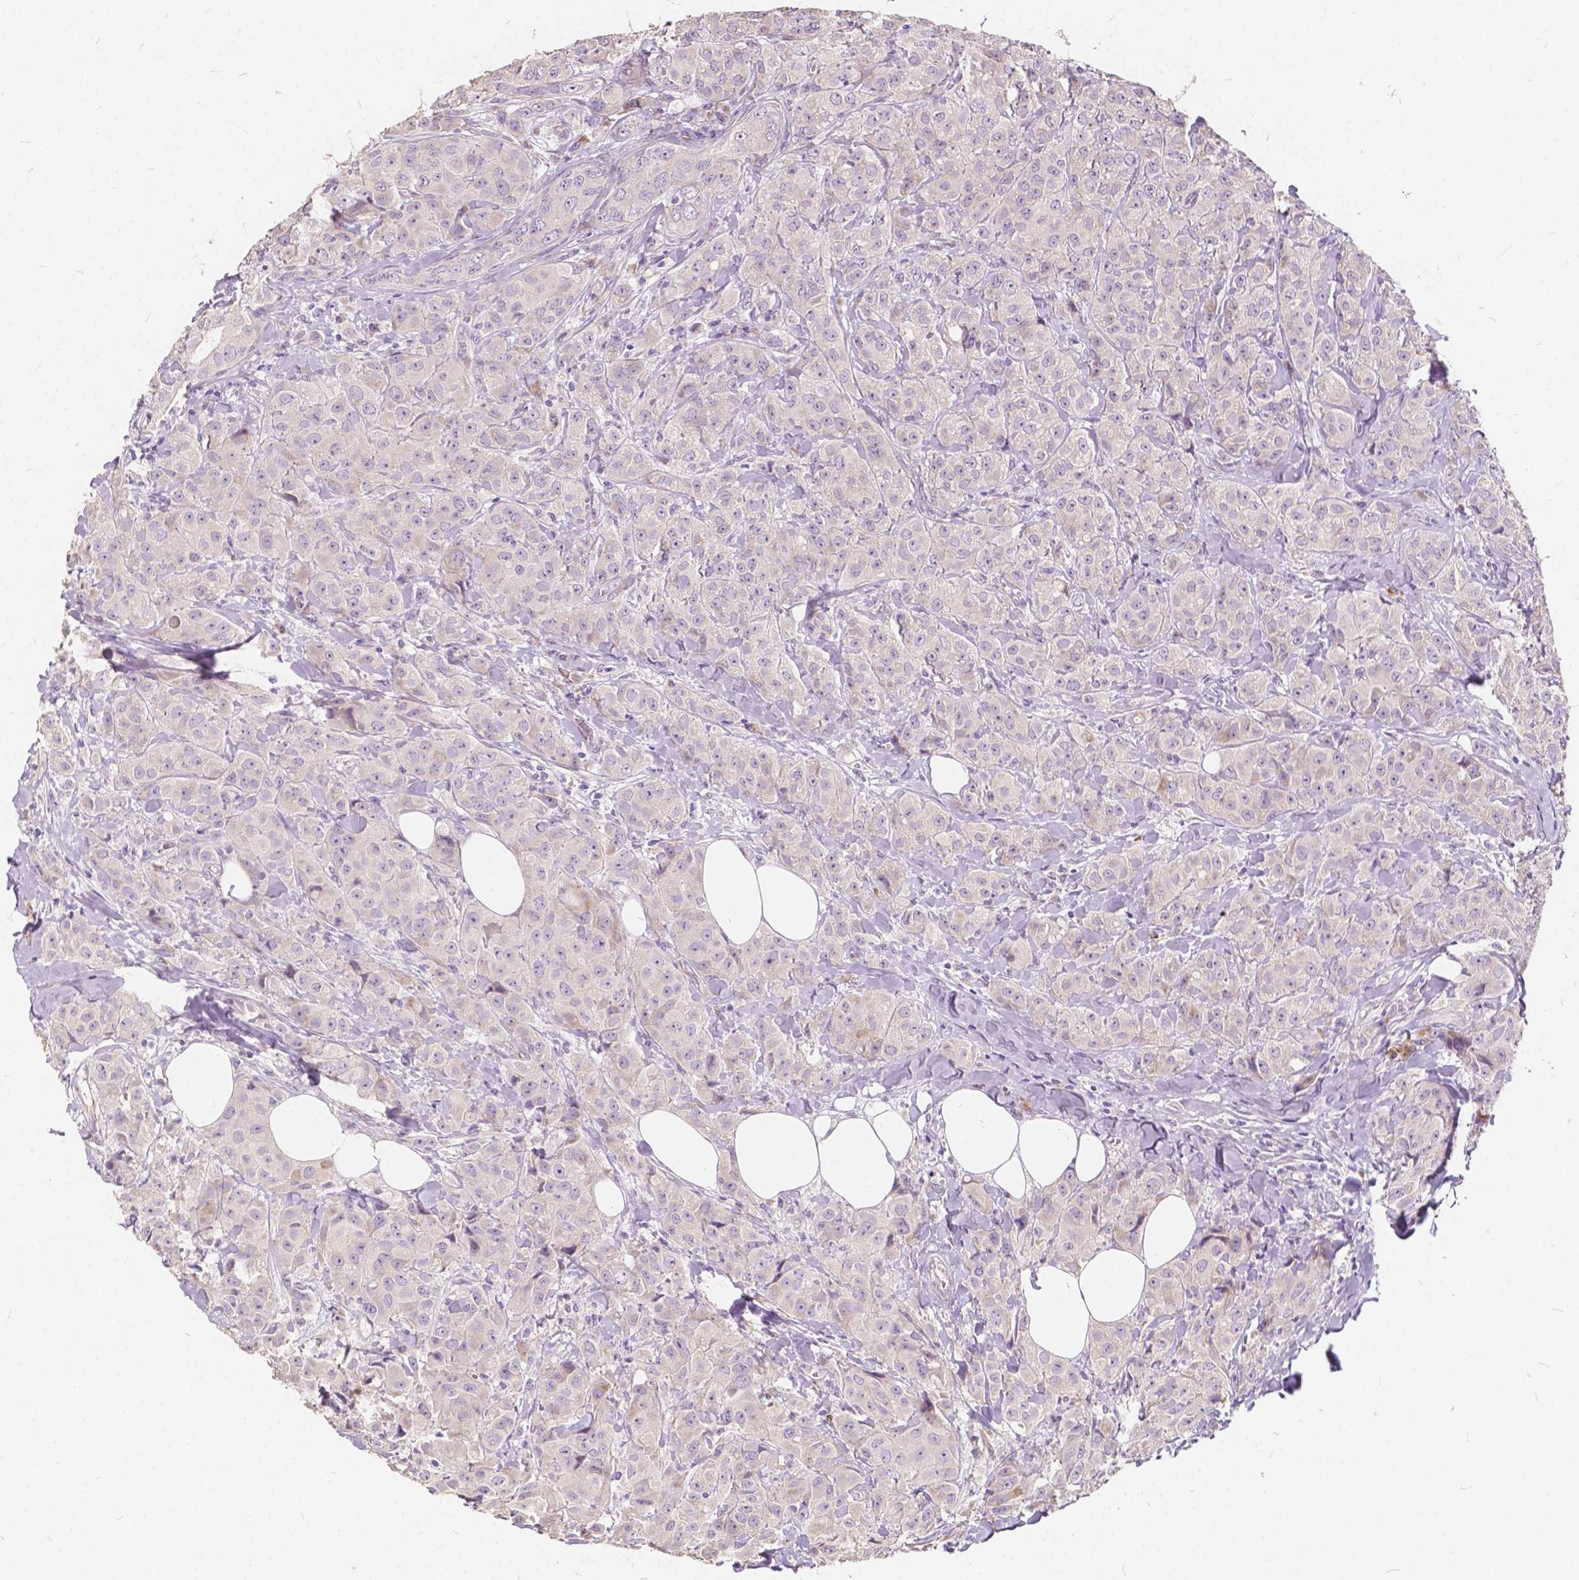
{"staining": {"intensity": "negative", "quantity": "none", "location": "none"}, "tissue": "breast cancer", "cell_type": "Tumor cells", "image_type": "cancer", "snomed": [{"axis": "morphology", "description": "Duct carcinoma"}, {"axis": "topography", "description": "Breast"}], "caption": "A high-resolution histopathology image shows immunohistochemistry (IHC) staining of infiltrating ductal carcinoma (breast), which displays no significant staining in tumor cells.", "gene": "SLC7A8", "patient": {"sex": "female", "age": 43}}